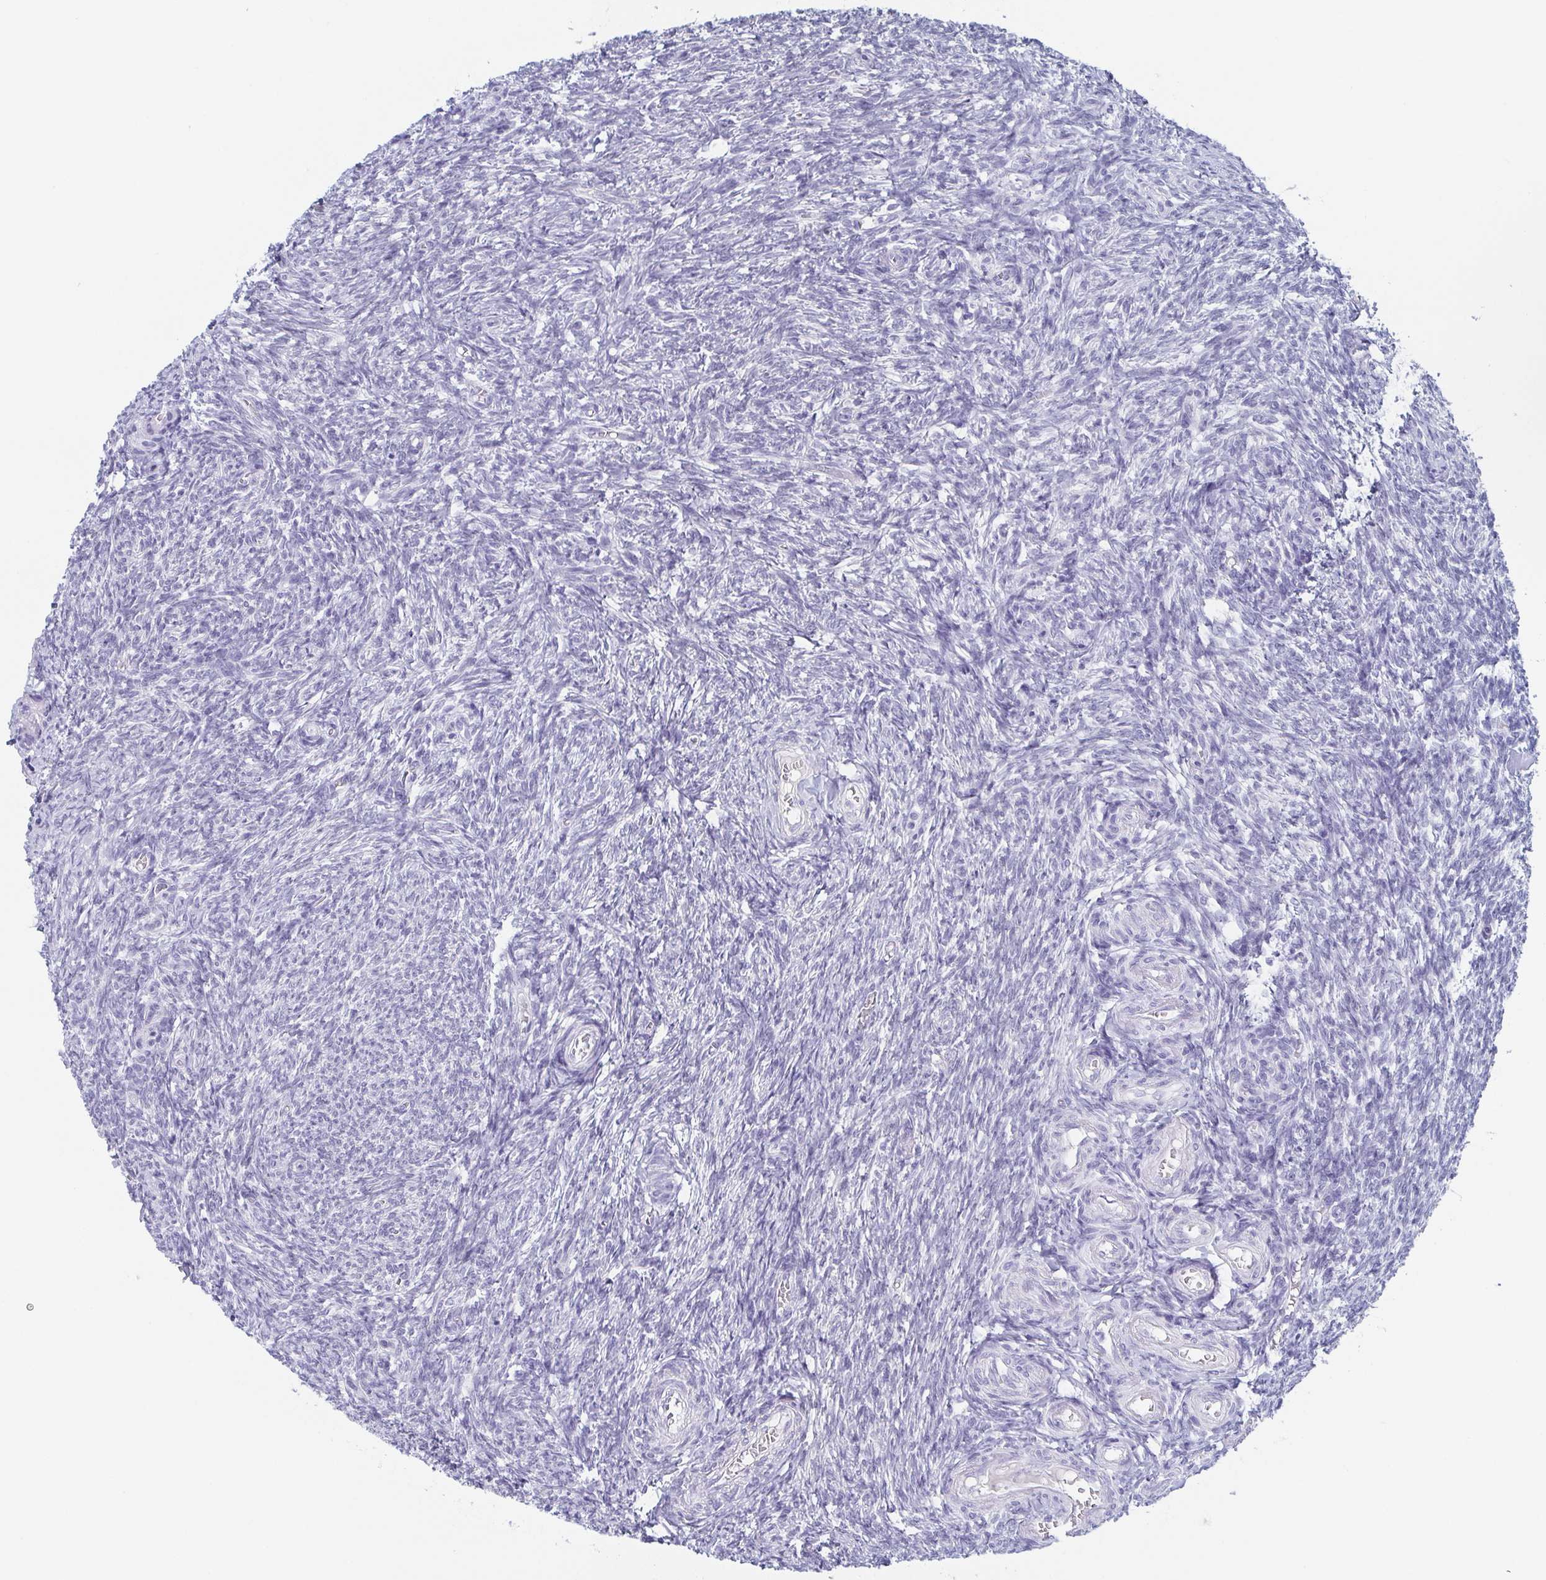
{"staining": {"intensity": "negative", "quantity": "none", "location": "none"}, "tissue": "ovary", "cell_type": "Ovarian stroma cells", "image_type": "normal", "snomed": [{"axis": "morphology", "description": "Normal tissue, NOS"}, {"axis": "topography", "description": "Ovary"}], "caption": "Unremarkable ovary was stained to show a protein in brown. There is no significant expression in ovarian stroma cells.", "gene": "REG4", "patient": {"sex": "female", "age": 39}}